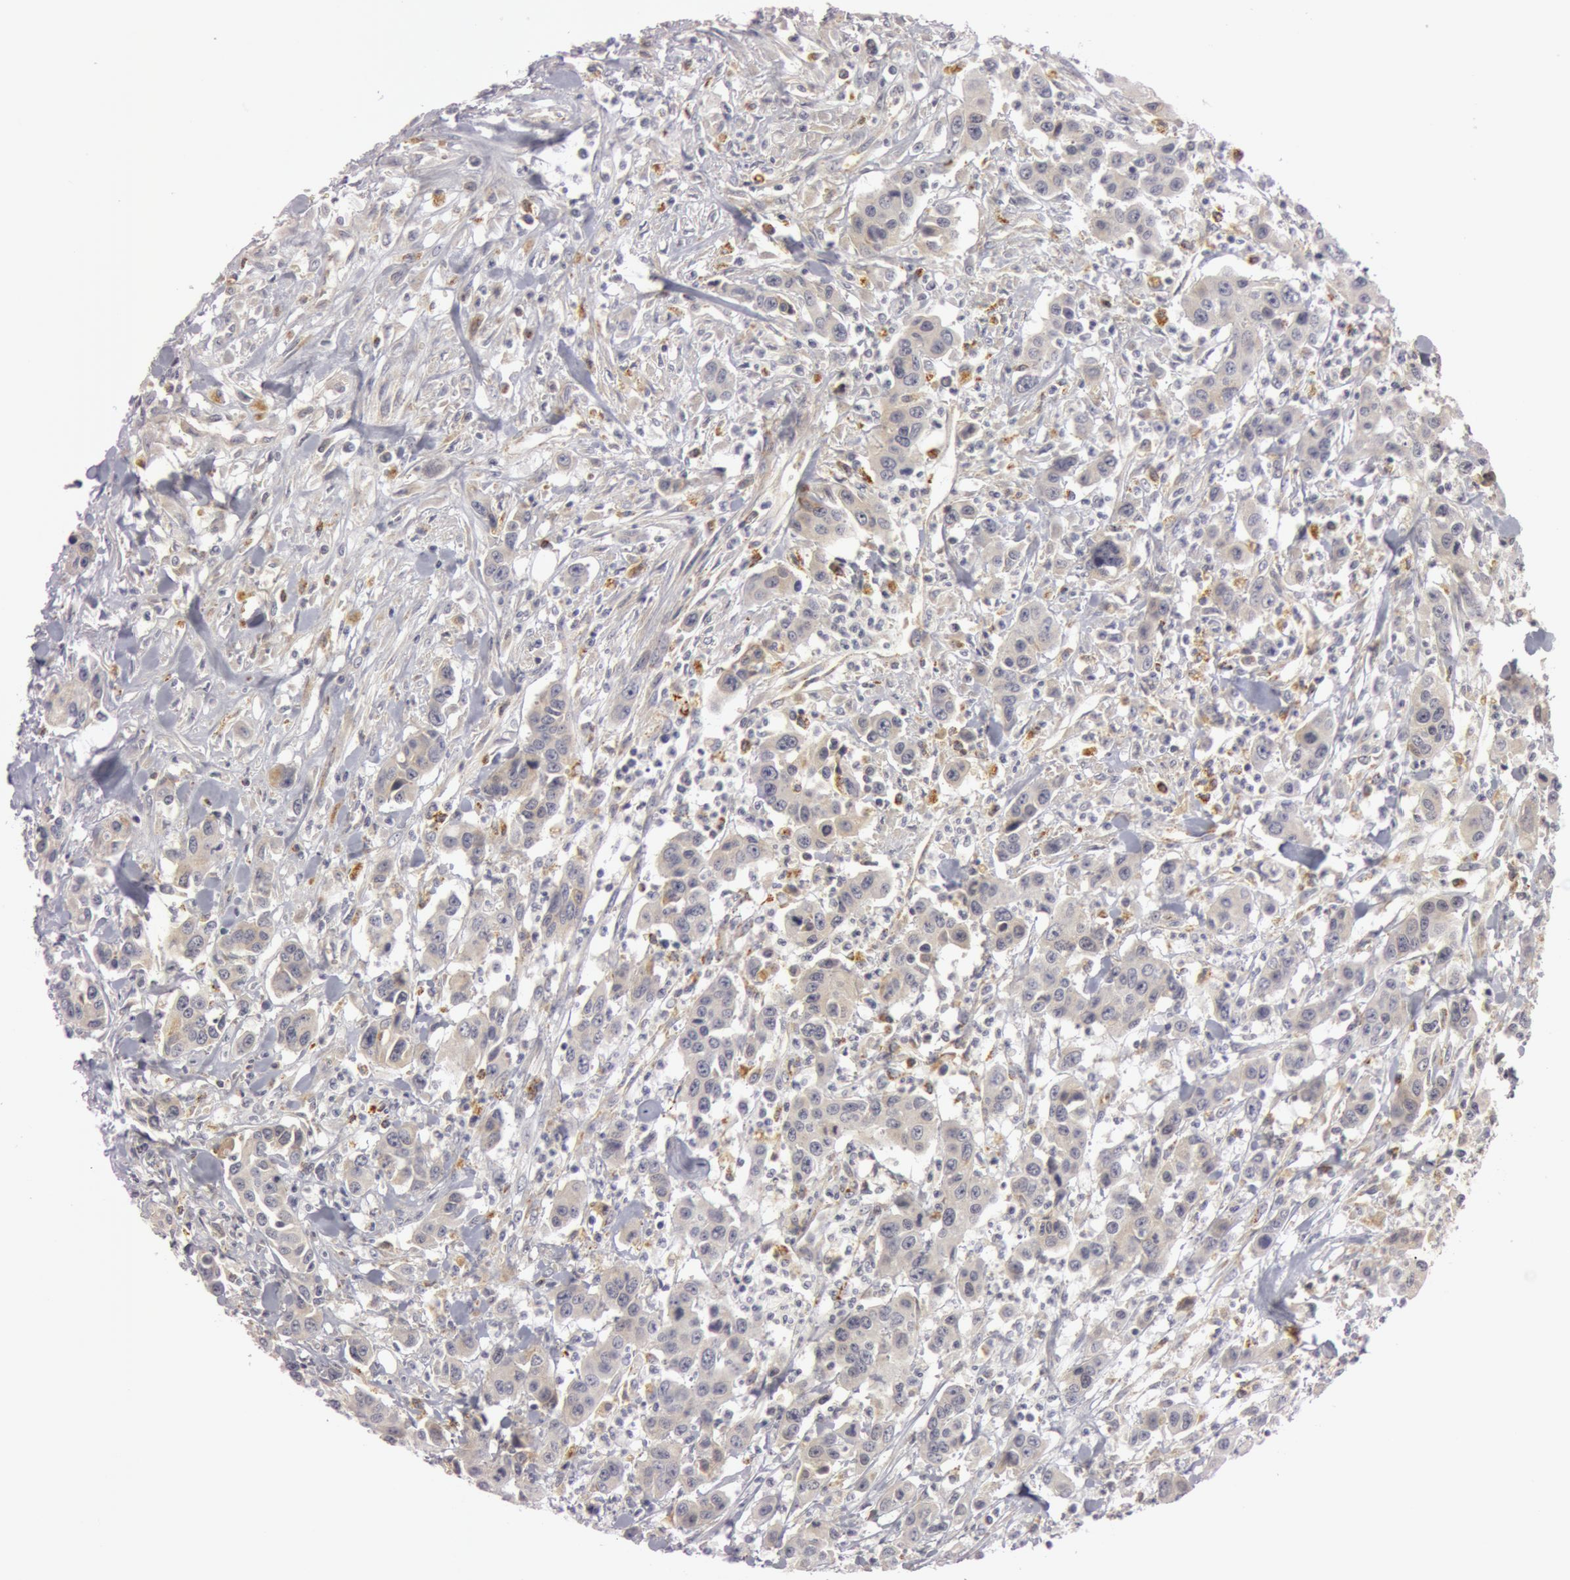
{"staining": {"intensity": "weak", "quantity": ">75%", "location": "cytoplasmic/membranous"}, "tissue": "urothelial cancer", "cell_type": "Tumor cells", "image_type": "cancer", "snomed": [{"axis": "morphology", "description": "Urothelial carcinoma, High grade"}, {"axis": "topography", "description": "Urinary bladder"}], "caption": "High-grade urothelial carcinoma stained for a protein (brown) demonstrates weak cytoplasmic/membranous positive expression in about >75% of tumor cells.", "gene": "C7", "patient": {"sex": "male", "age": 86}}